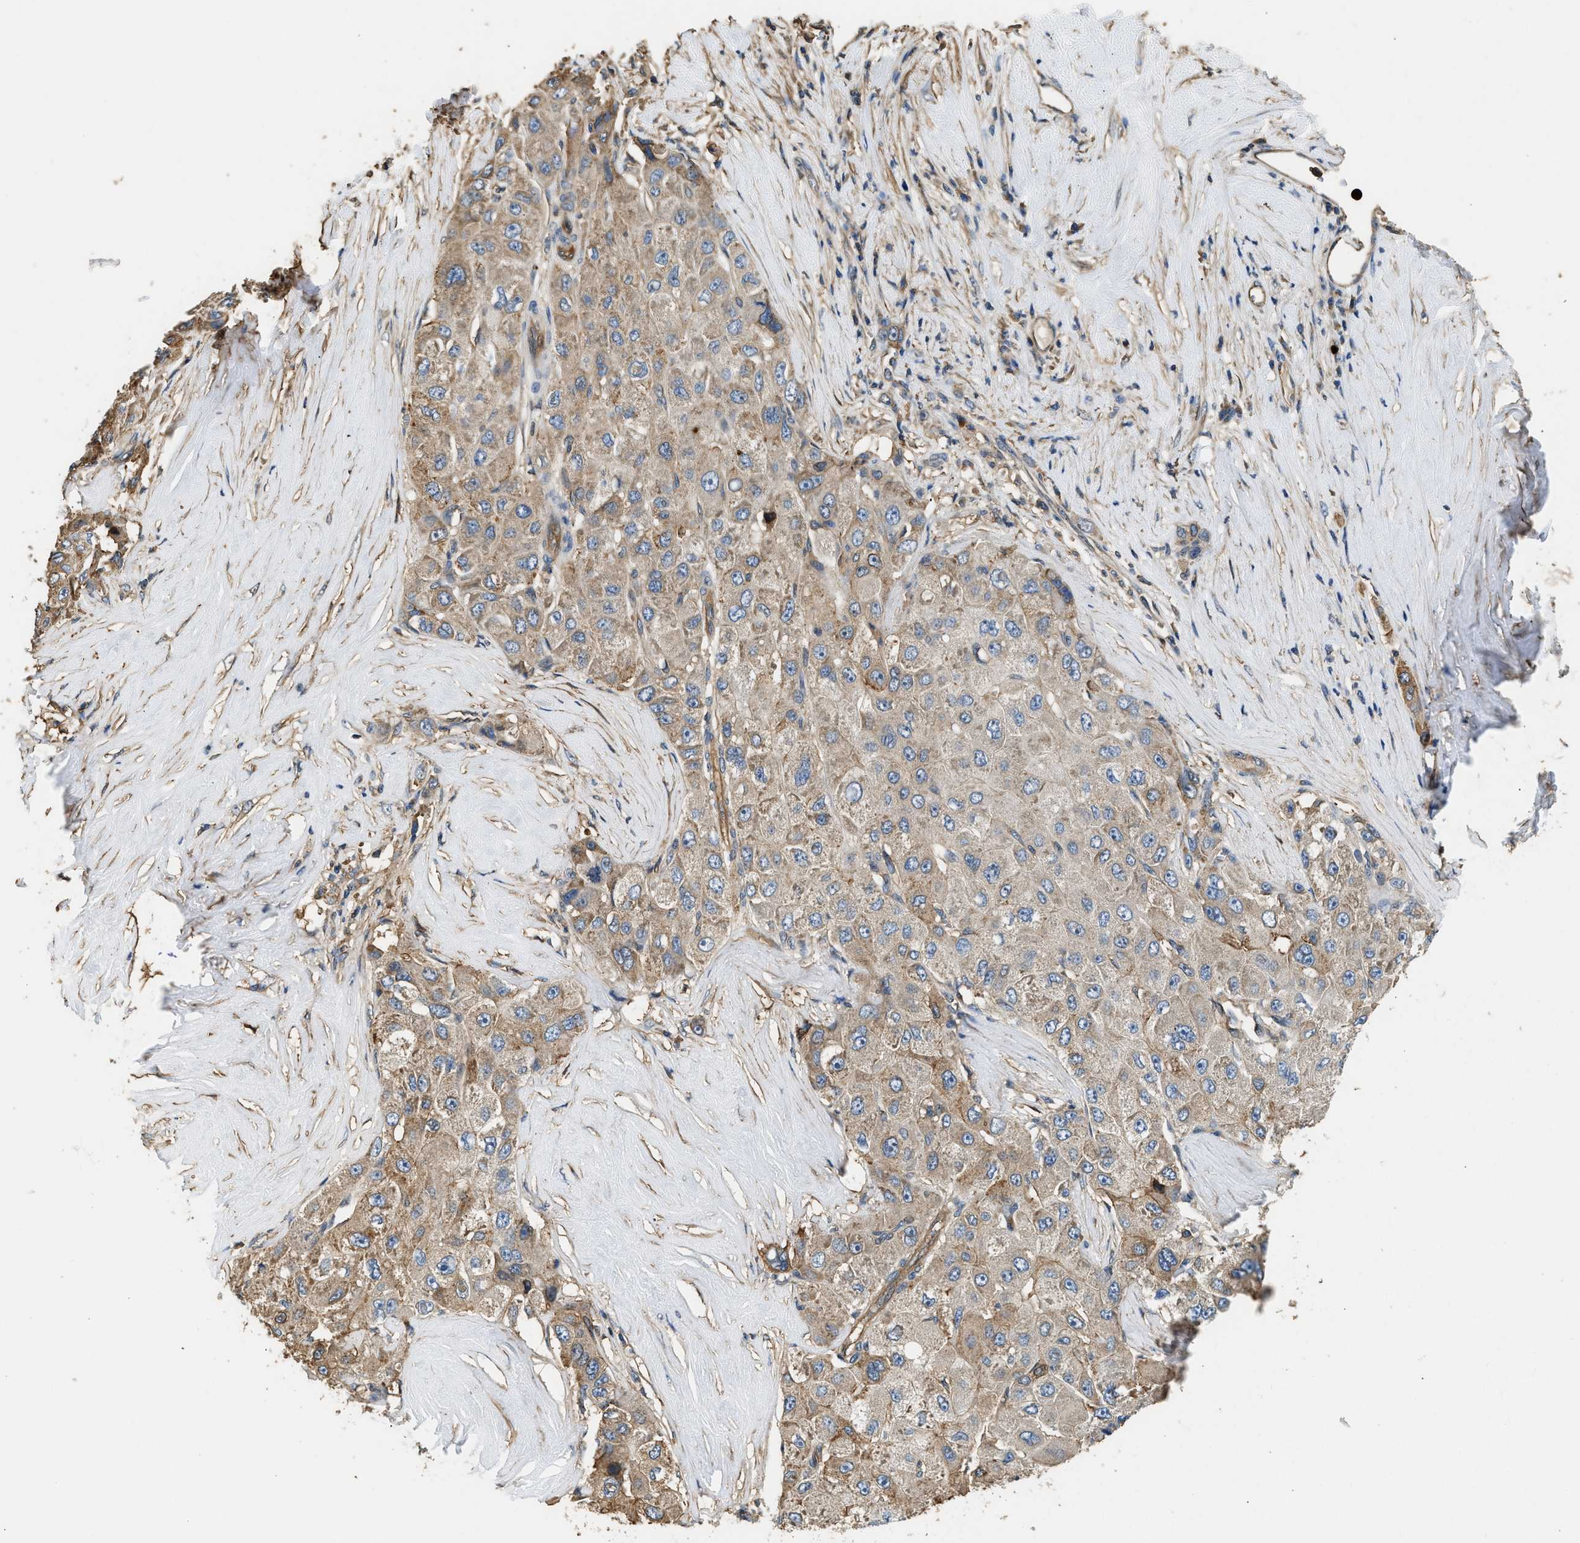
{"staining": {"intensity": "moderate", "quantity": ">75%", "location": "cytoplasmic/membranous"}, "tissue": "liver cancer", "cell_type": "Tumor cells", "image_type": "cancer", "snomed": [{"axis": "morphology", "description": "Carcinoma, Hepatocellular, NOS"}, {"axis": "topography", "description": "Liver"}], "caption": "The histopathology image demonstrates a brown stain indicating the presence of a protein in the cytoplasmic/membranous of tumor cells in liver hepatocellular carcinoma. The protein of interest is stained brown, and the nuclei are stained in blue (DAB (3,3'-diaminobenzidine) IHC with brightfield microscopy, high magnification).", "gene": "ANXA3", "patient": {"sex": "male", "age": 80}}